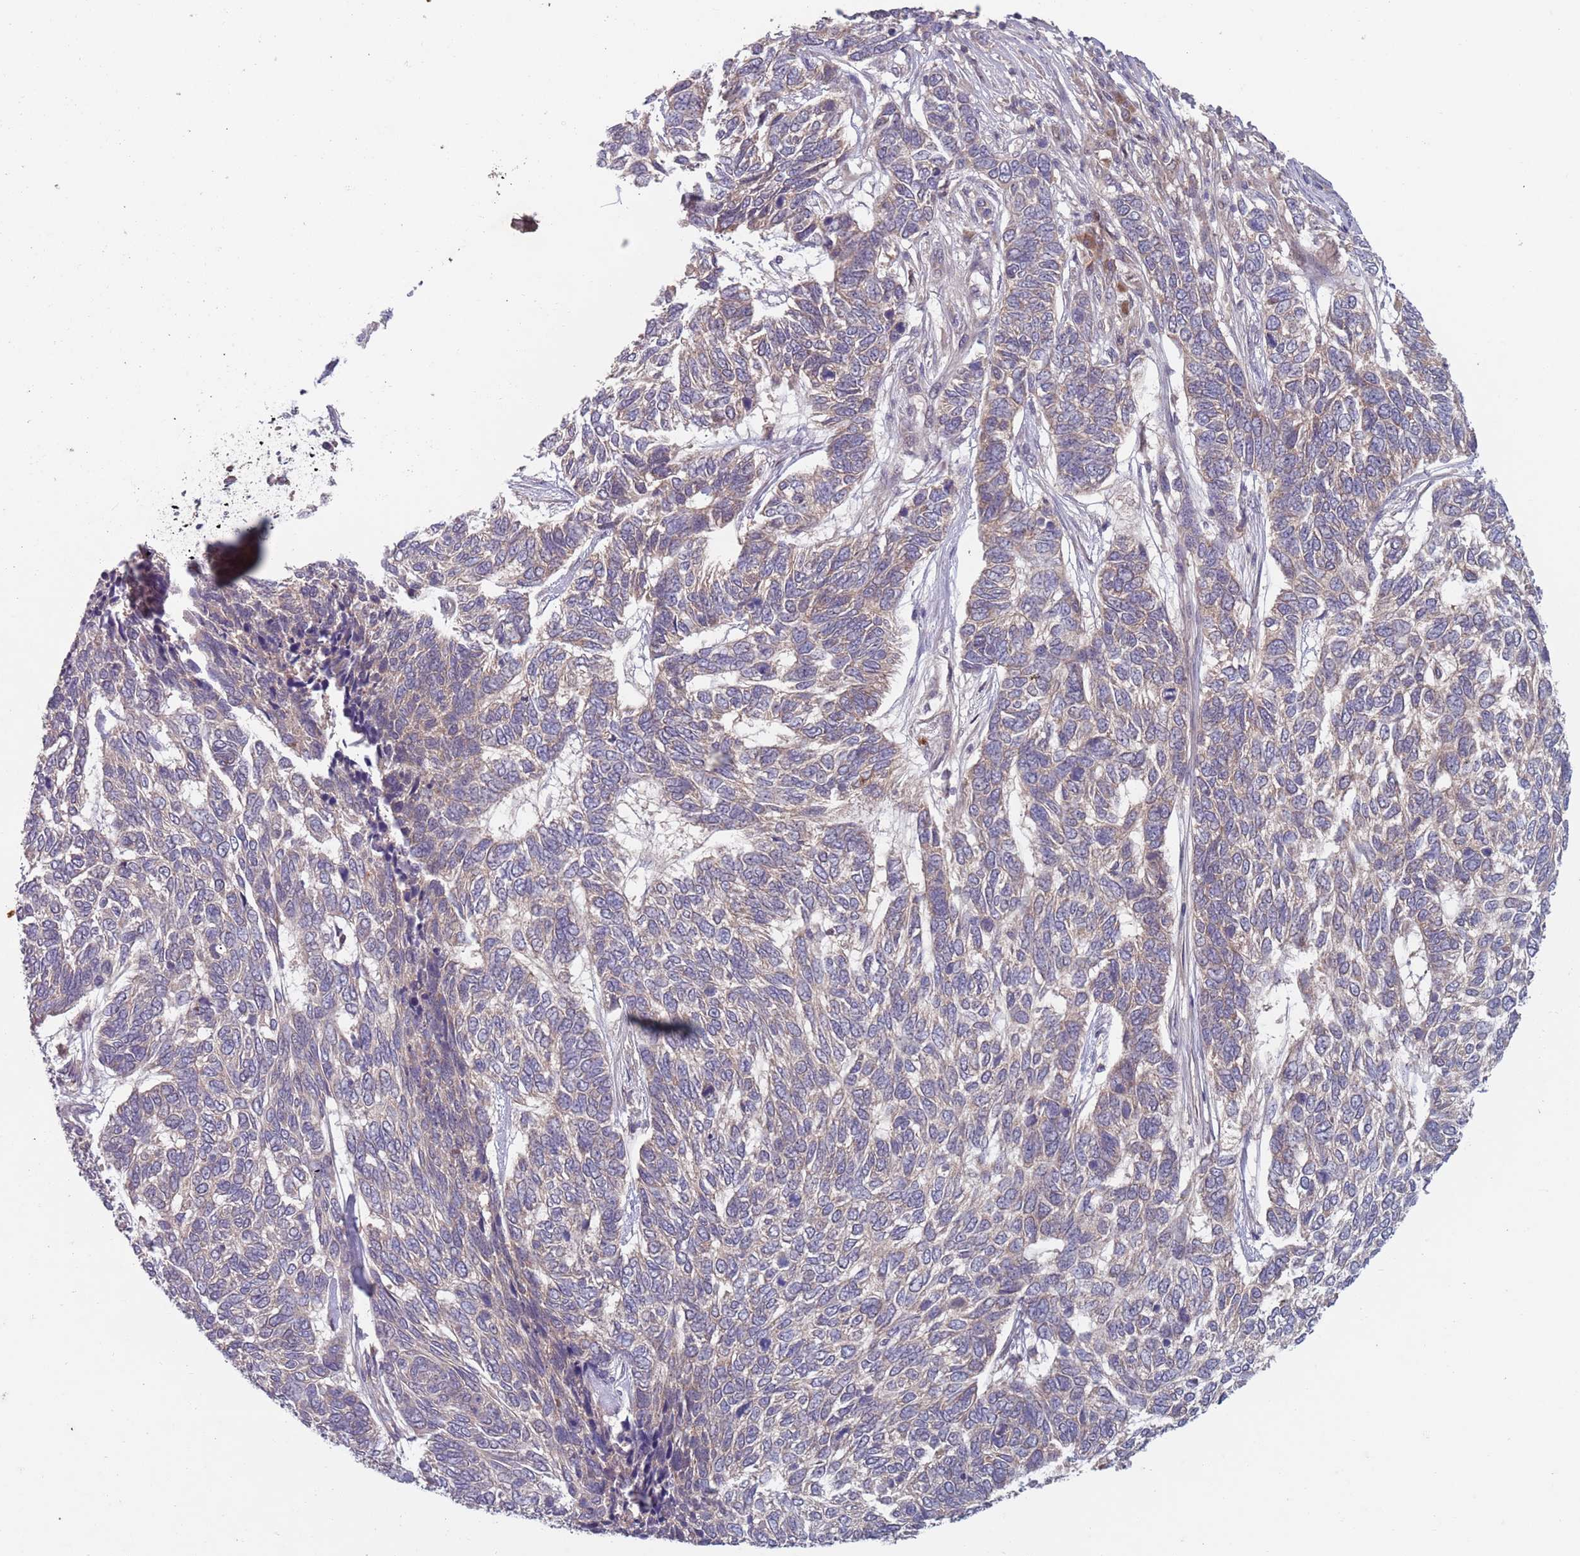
{"staining": {"intensity": "negative", "quantity": "none", "location": "none"}, "tissue": "skin cancer", "cell_type": "Tumor cells", "image_type": "cancer", "snomed": [{"axis": "morphology", "description": "Basal cell carcinoma"}, {"axis": "topography", "description": "Skin"}], "caption": "Tumor cells show no significant protein positivity in skin cancer (basal cell carcinoma).", "gene": "TYW1", "patient": {"sex": "female", "age": 65}}